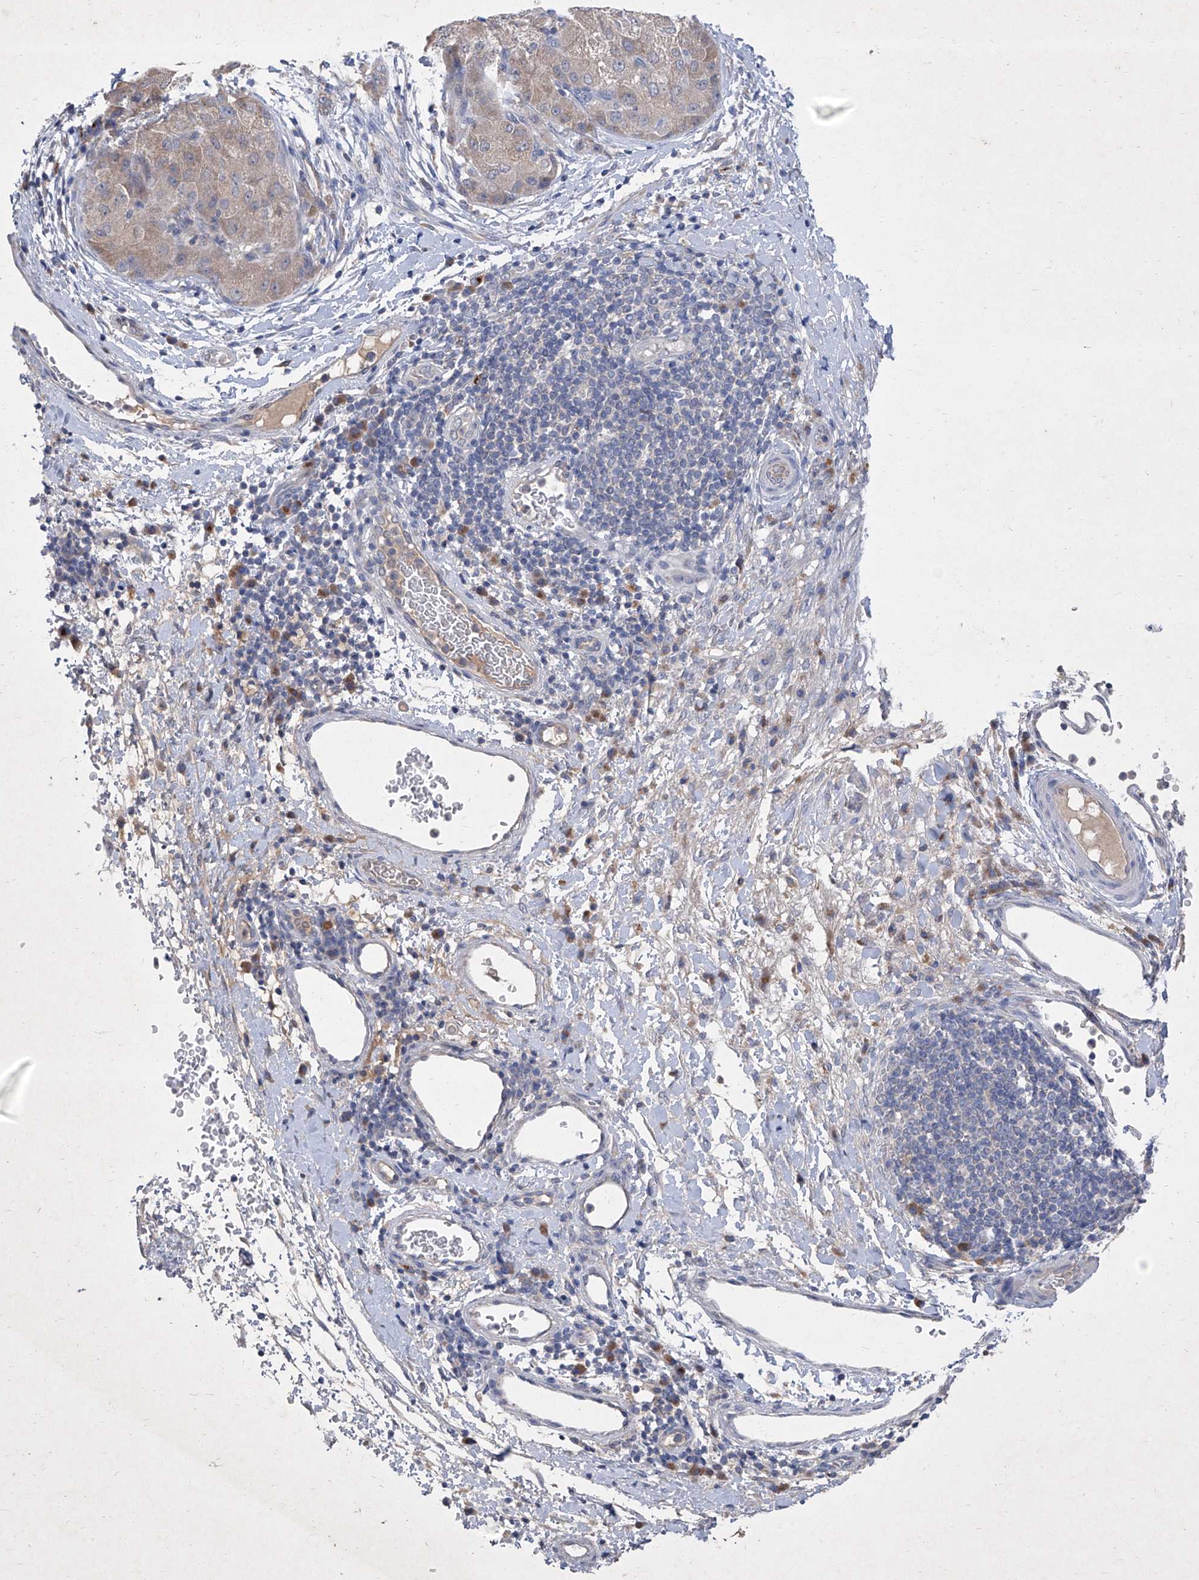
{"staining": {"intensity": "weak", "quantity": "25%-75%", "location": "cytoplasmic/membranous"}, "tissue": "liver cancer", "cell_type": "Tumor cells", "image_type": "cancer", "snomed": [{"axis": "morphology", "description": "Carcinoma, Hepatocellular, NOS"}, {"axis": "topography", "description": "Liver"}], "caption": "Weak cytoplasmic/membranous positivity for a protein is present in approximately 25%-75% of tumor cells of liver hepatocellular carcinoma using immunohistochemistry.", "gene": "SBK2", "patient": {"sex": "male", "age": 80}}